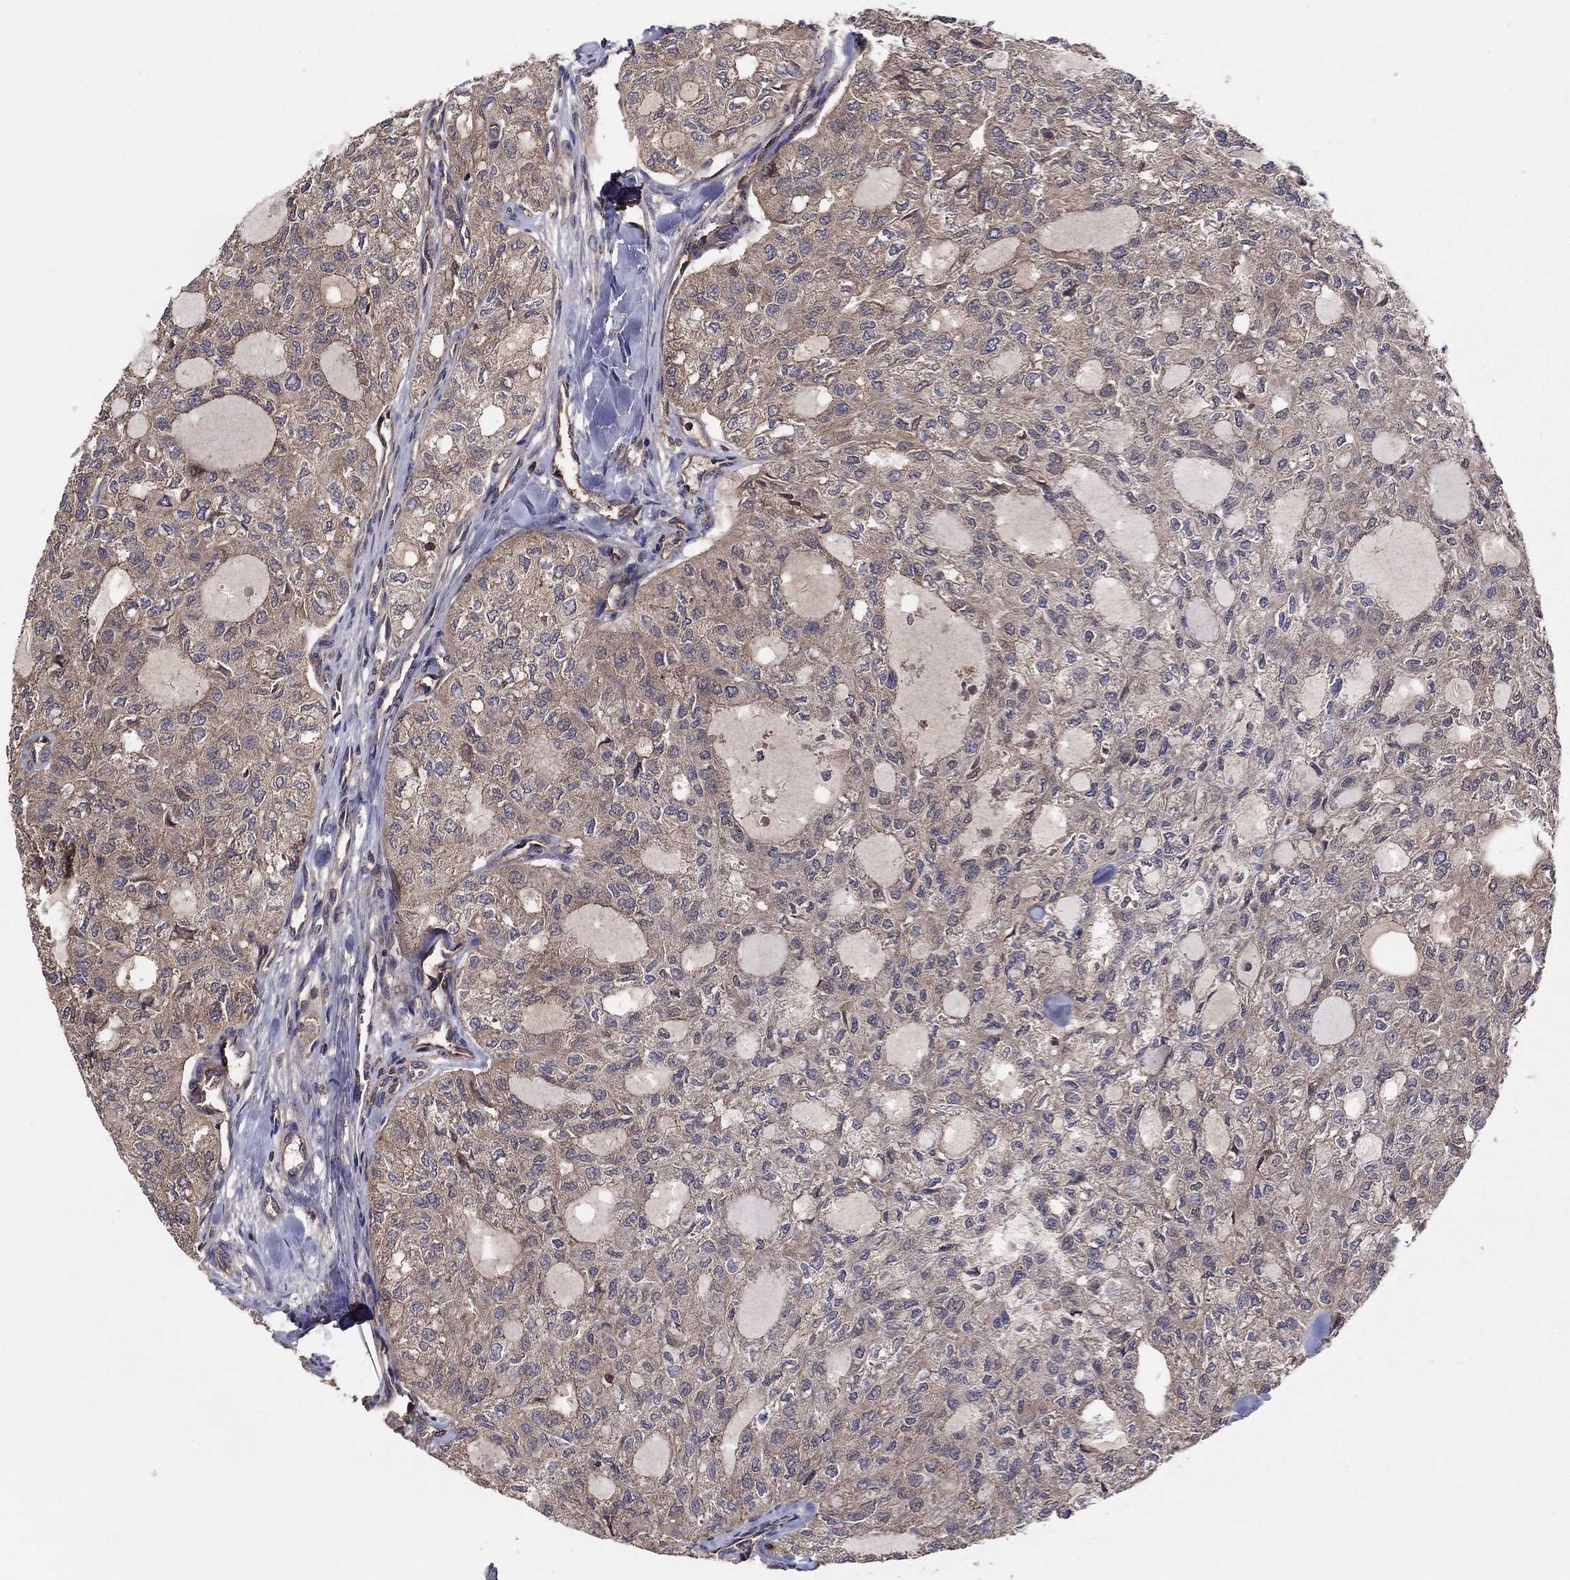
{"staining": {"intensity": "weak", "quantity": "25%-75%", "location": "cytoplasmic/membranous"}, "tissue": "thyroid cancer", "cell_type": "Tumor cells", "image_type": "cancer", "snomed": [{"axis": "morphology", "description": "Follicular adenoma carcinoma, NOS"}, {"axis": "topography", "description": "Thyroid gland"}], "caption": "Immunohistochemistry (IHC) of human thyroid follicular adenoma carcinoma displays low levels of weak cytoplasmic/membranous expression in about 25%-75% of tumor cells. The protein is stained brown, and the nuclei are stained in blue (DAB IHC with brightfield microscopy, high magnification).", "gene": "BMERB1", "patient": {"sex": "male", "age": 75}}